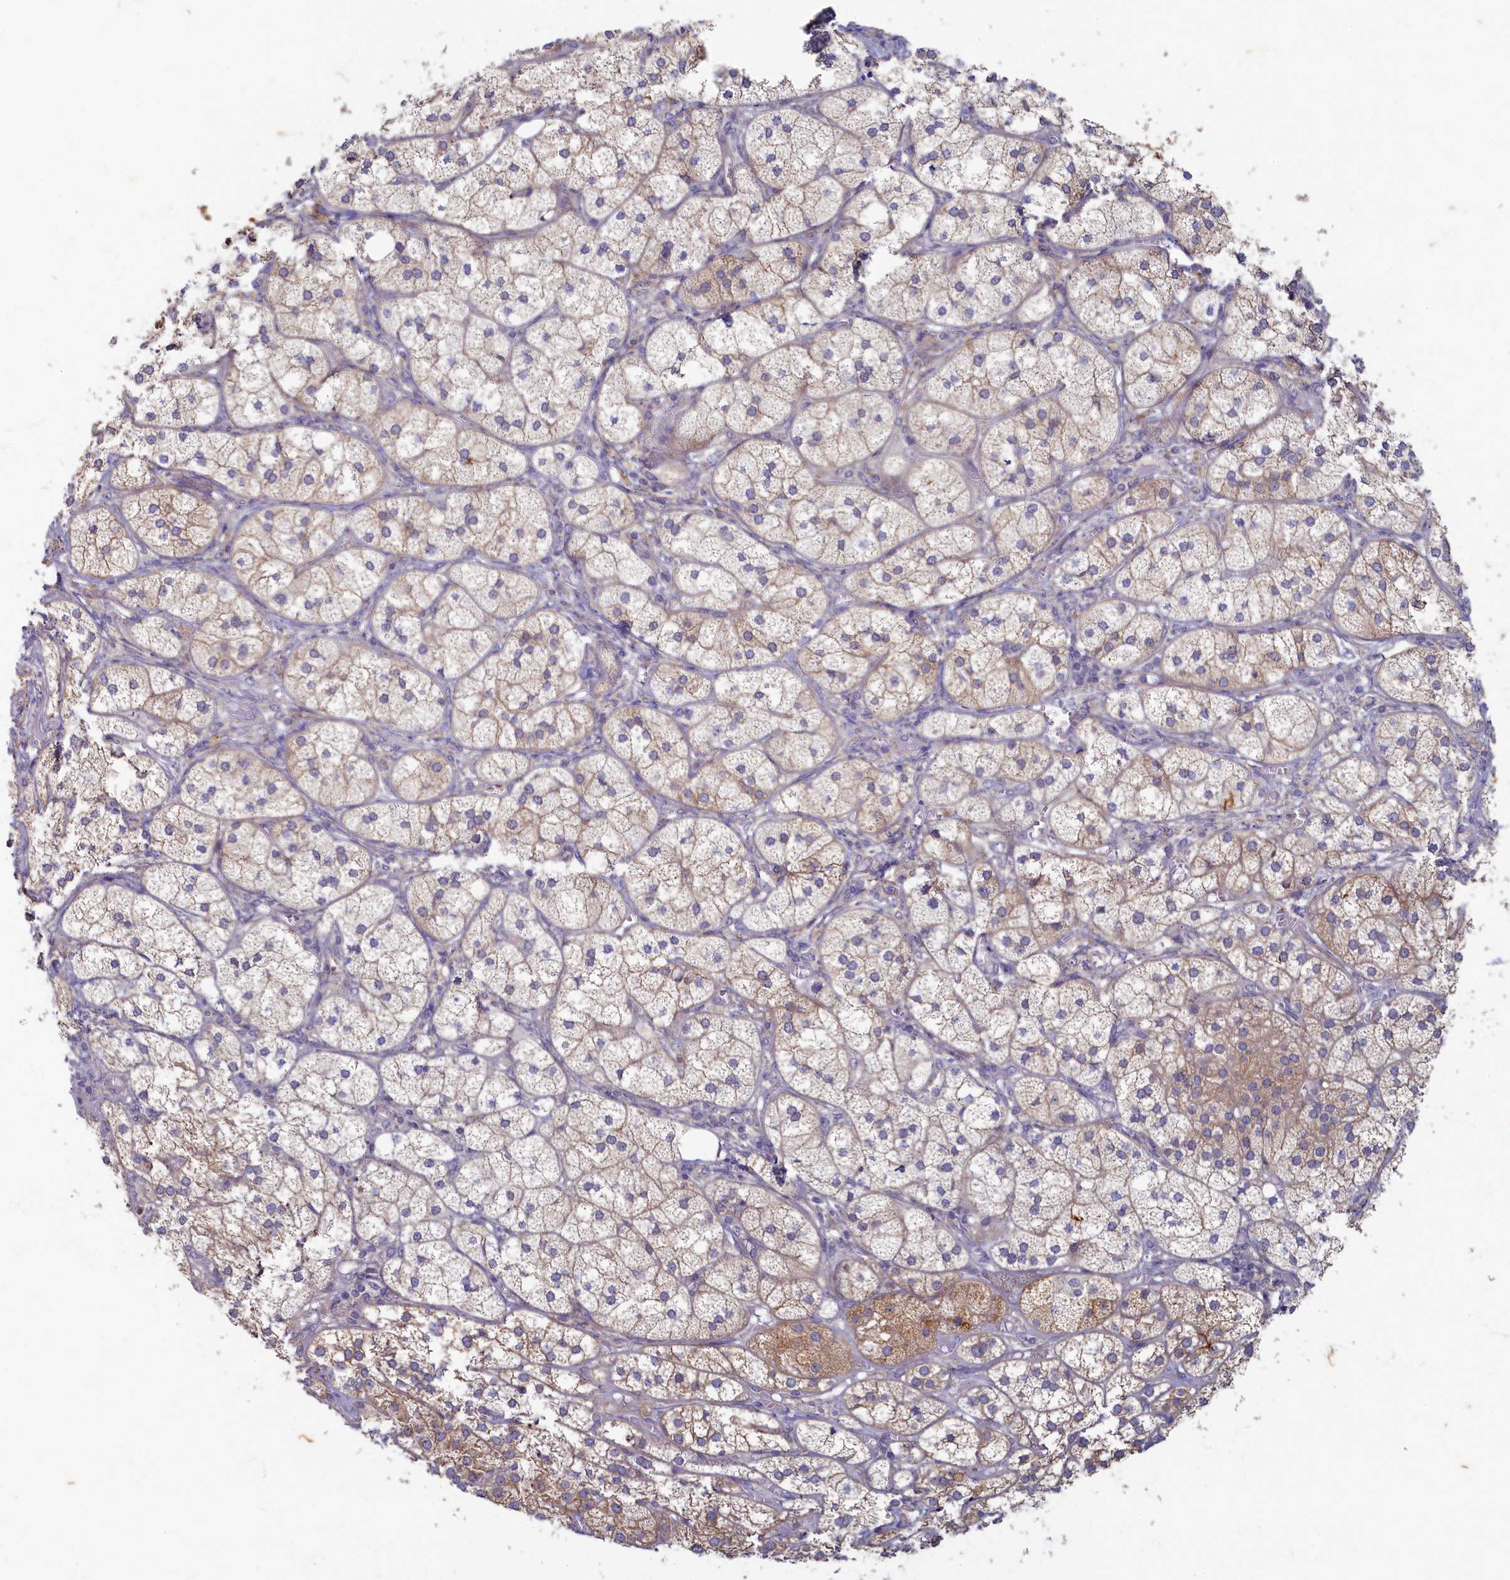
{"staining": {"intensity": "moderate", "quantity": "25%-75%", "location": "cytoplasmic/membranous"}, "tissue": "adrenal gland", "cell_type": "Glandular cells", "image_type": "normal", "snomed": [{"axis": "morphology", "description": "Normal tissue, NOS"}, {"axis": "topography", "description": "Adrenal gland"}], "caption": "Immunohistochemistry of unremarkable human adrenal gland demonstrates medium levels of moderate cytoplasmic/membranous staining in approximately 25%-75% of glandular cells. (DAB (3,3'-diaminobenzidine) IHC, brown staining for protein, blue staining for nuclei).", "gene": "WDR59", "patient": {"sex": "female", "age": 61}}